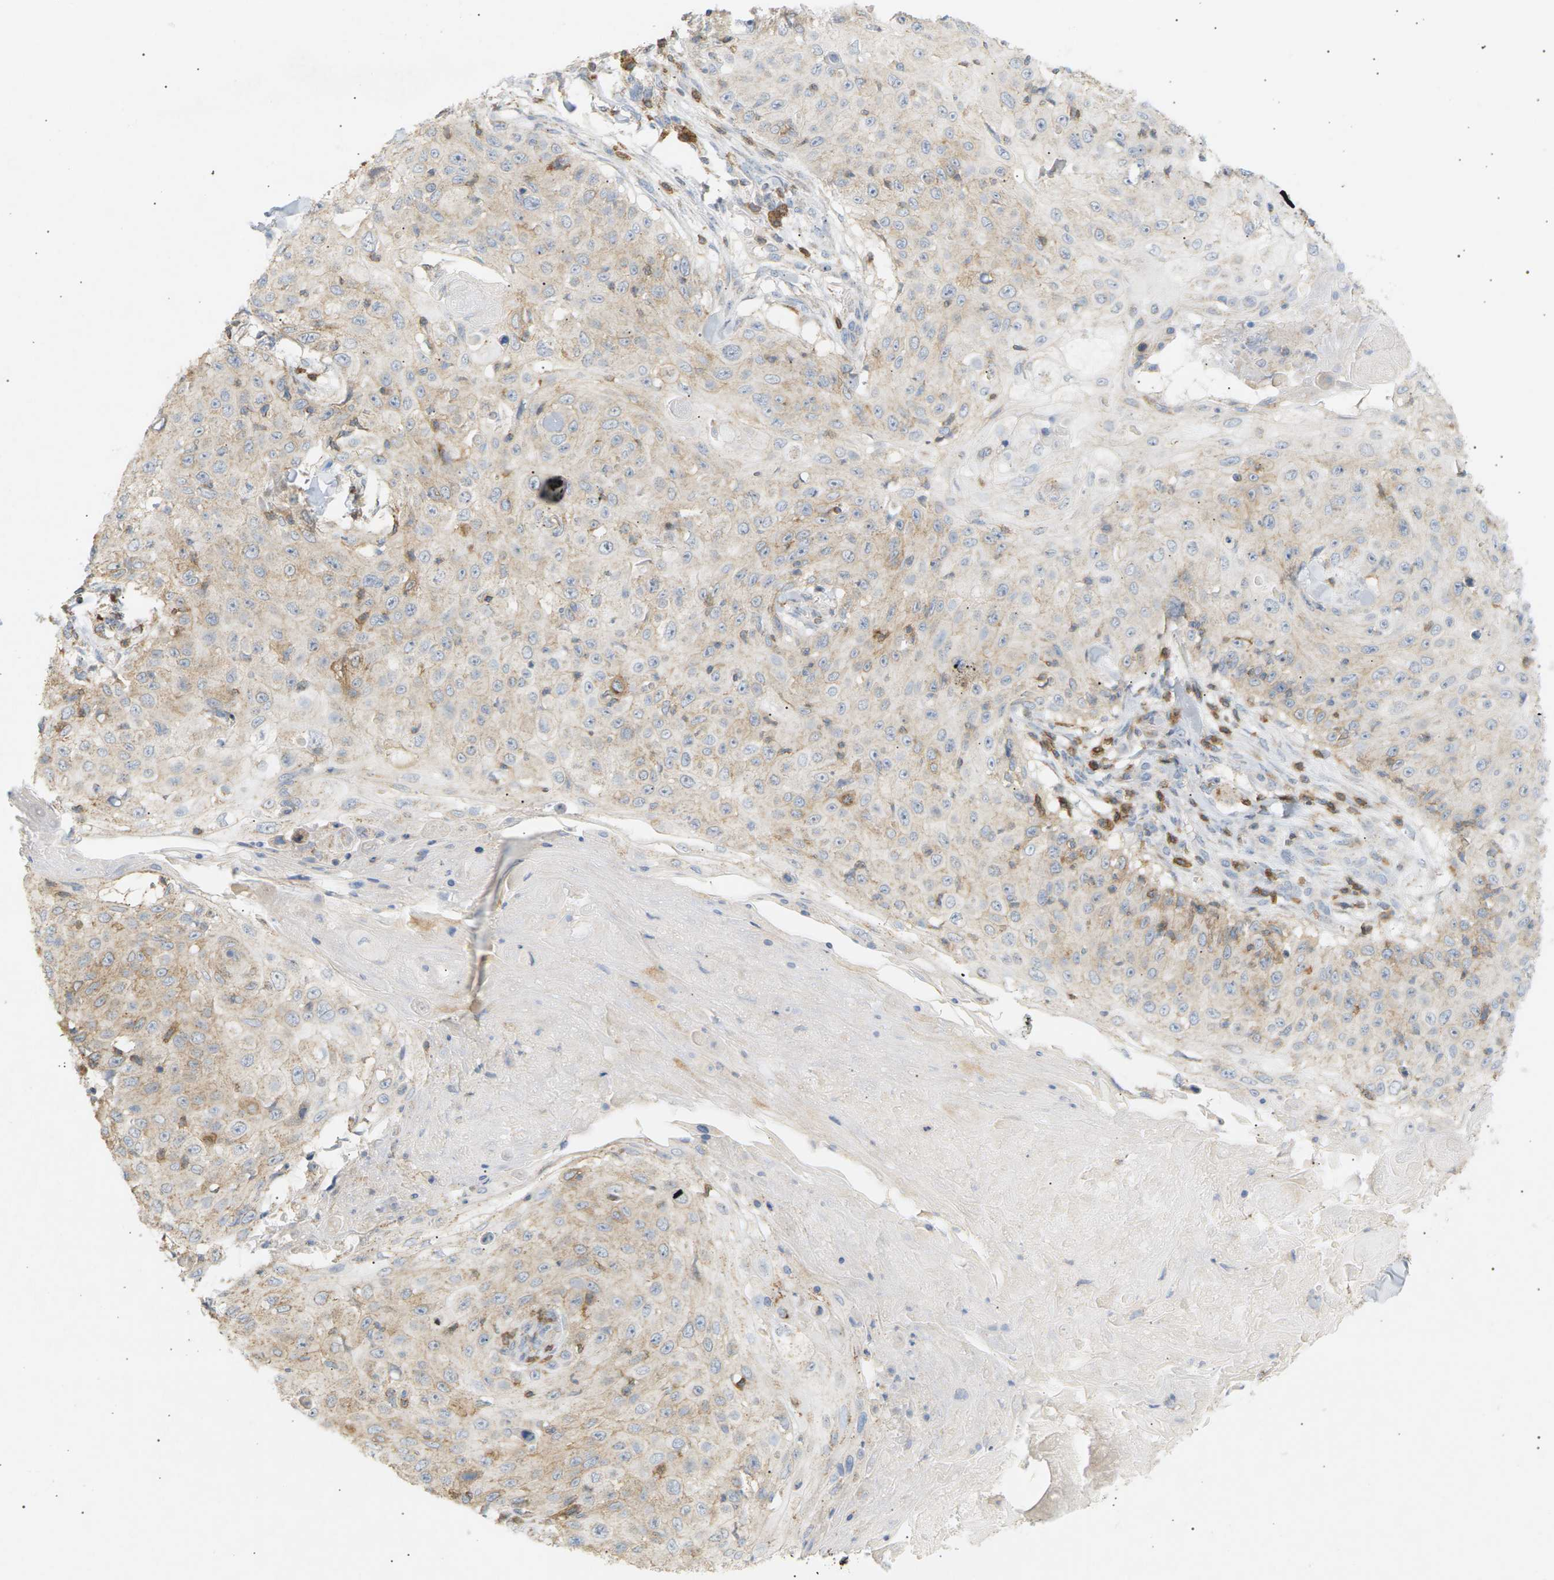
{"staining": {"intensity": "weak", "quantity": "<25%", "location": "cytoplasmic/membranous"}, "tissue": "skin cancer", "cell_type": "Tumor cells", "image_type": "cancer", "snomed": [{"axis": "morphology", "description": "Squamous cell carcinoma, NOS"}, {"axis": "topography", "description": "Skin"}], "caption": "Immunohistochemical staining of squamous cell carcinoma (skin) reveals no significant positivity in tumor cells. Brightfield microscopy of immunohistochemistry (IHC) stained with DAB (3,3'-diaminobenzidine) (brown) and hematoxylin (blue), captured at high magnification.", "gene": "LIME1", "patient": {"sex": "male", "age": 86}}